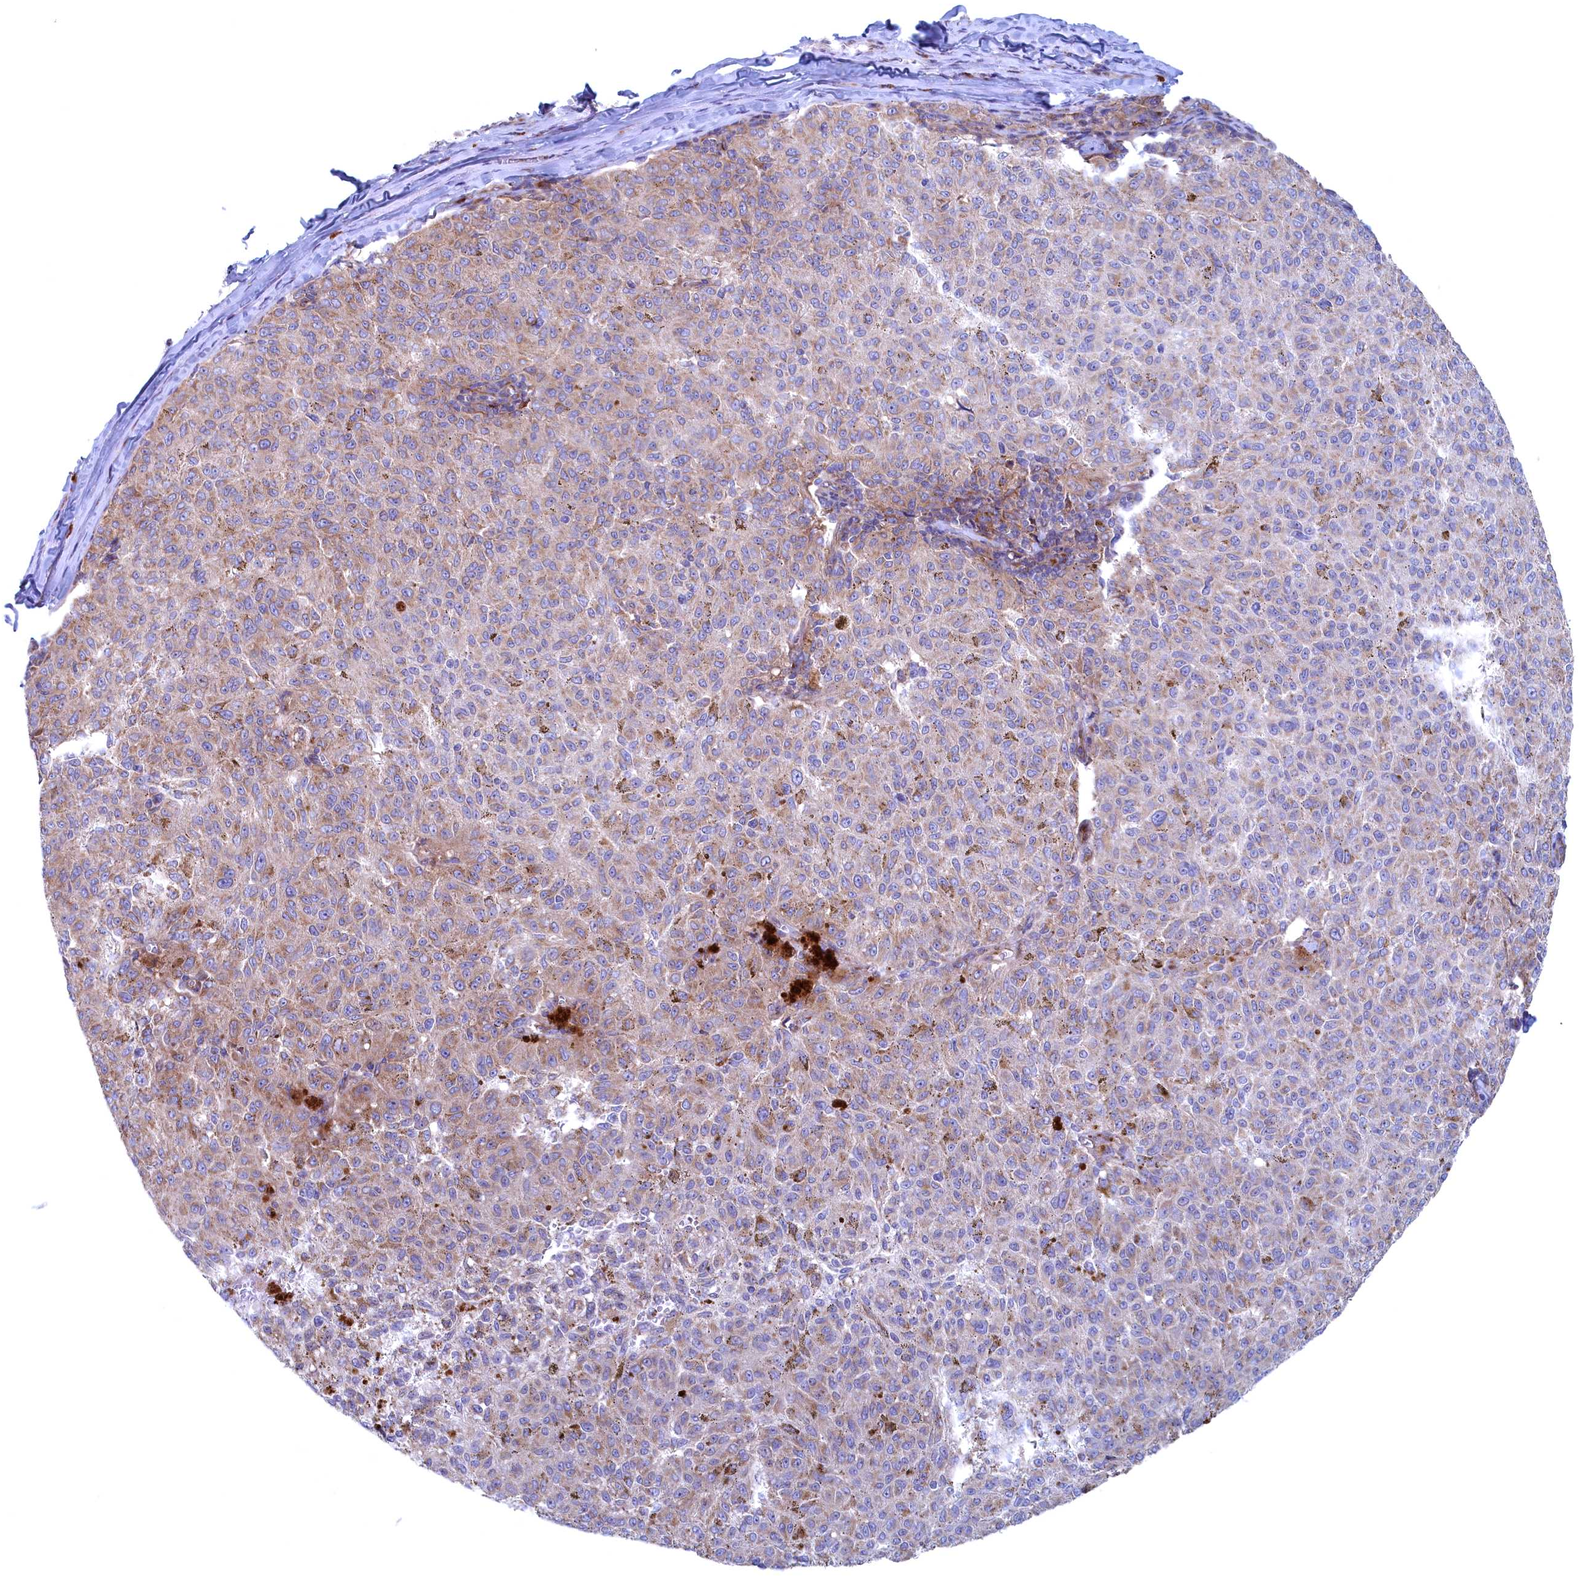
{"staining": {"intensity": "negative", "quantity": "none", "location": "none"}, "tissue": "melanoma", "cell_type": "Tumor cells", "image_type": "cancer", "snomed": [{"axis": "morphology", "description": "Malignant melanoma, NOS"}, {"axis": "topography", "description": "Skin"}], "caption": "Immunohistochemistry photomicrograph of neoplastic tissue: malignant melanoma stained with DAB (3,3'-diaminobenzidine) demonstrates no significant protein staining in tumor cells. The staining is performed using DAB (3,3'-diaminobenzidine) brown chromogen with nuclei counter-stained in using hematoxylin.", "gene": "MTFMT", "patient": {"sex": "female", "age": 72}}